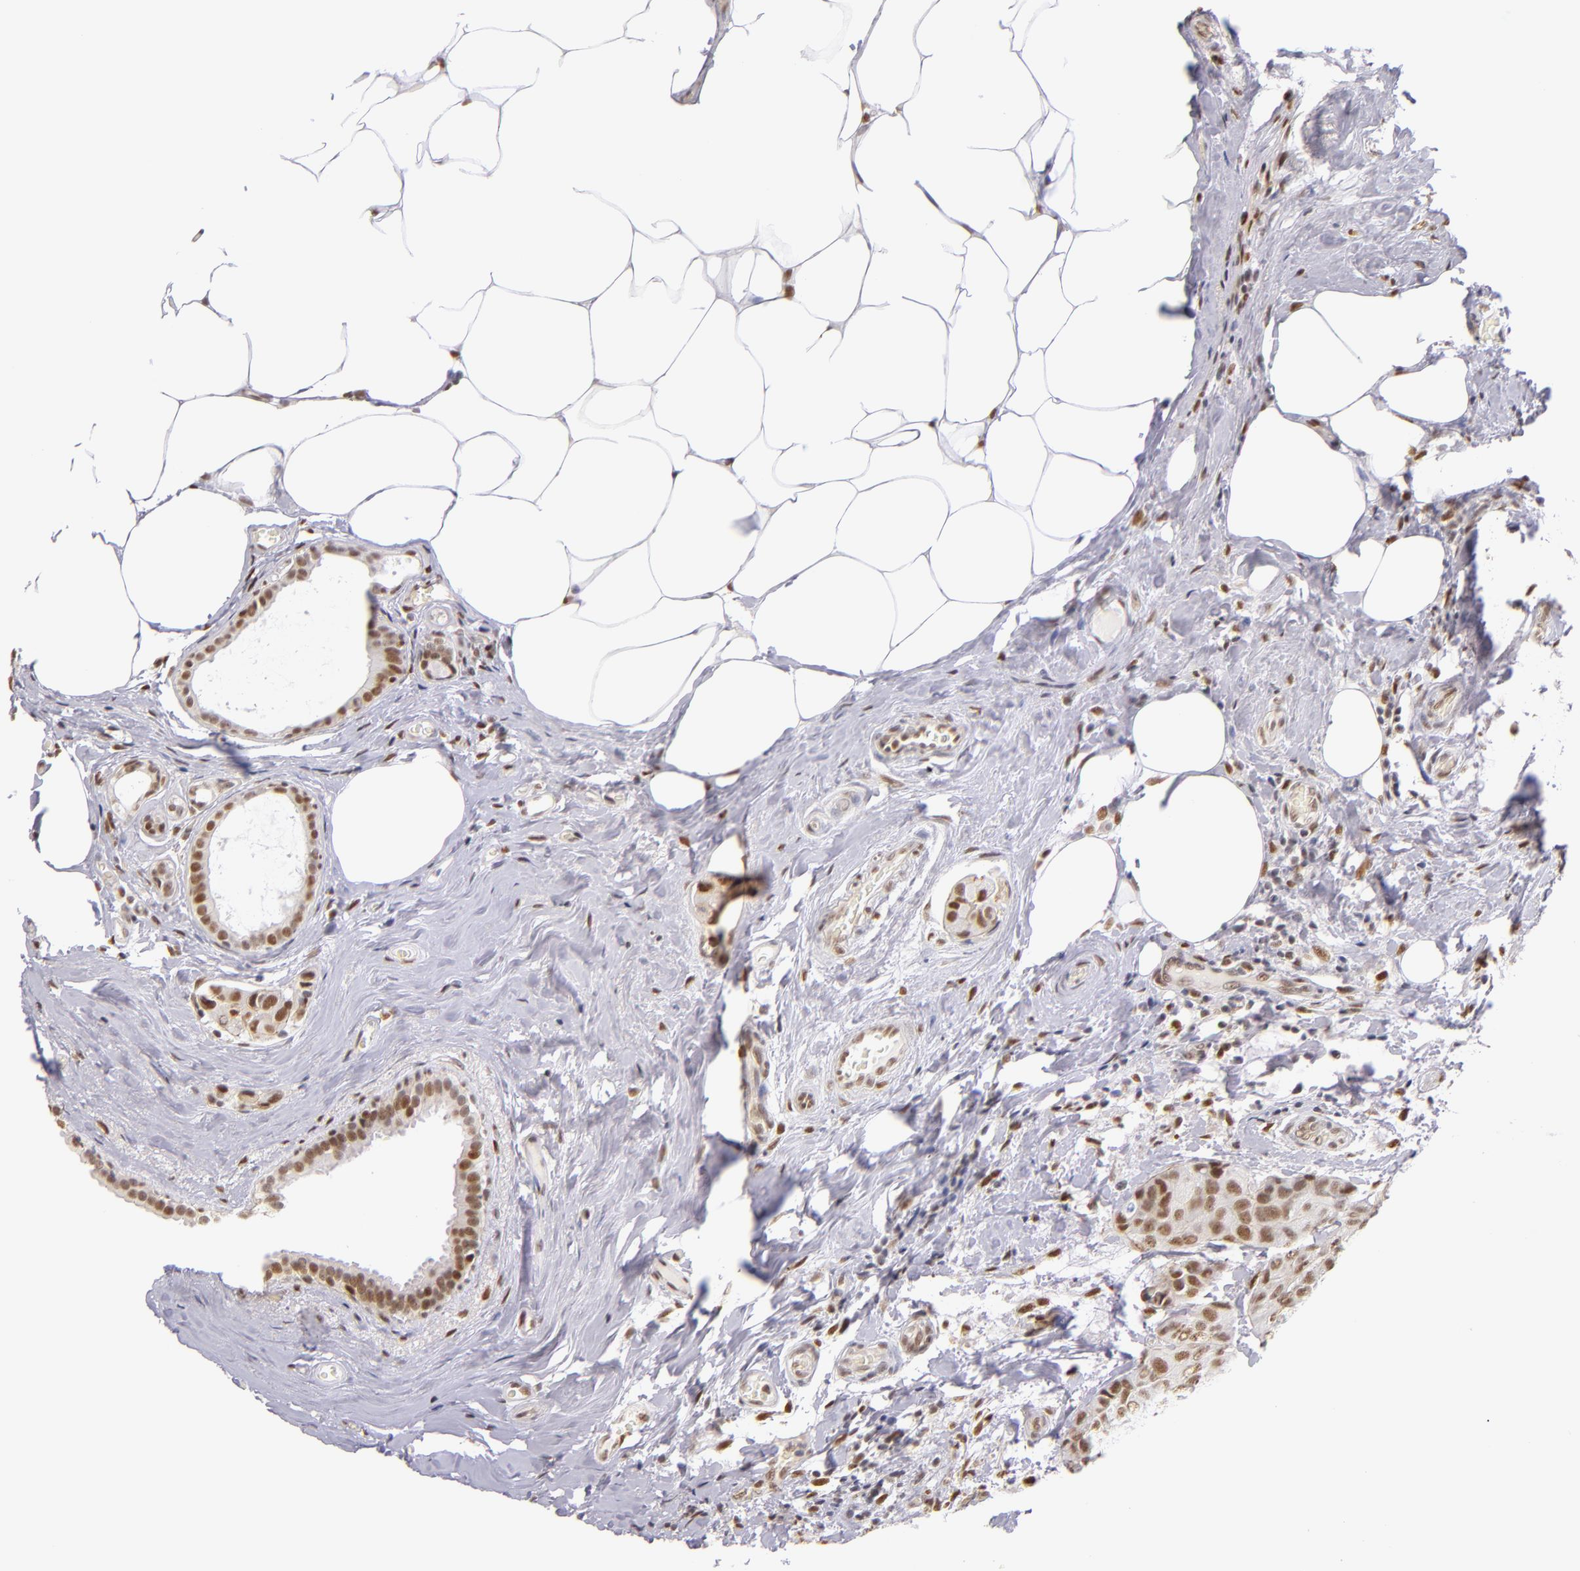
{"staining": {"intensity": "moderate", "quantity": ">75%", "location": "nuclear"}, "tissue": "breast cancer", "cell_type": "Tumor cells", "image_type": "cancer", "snomed": [{"axis": "morphology", "description": "Duct carcinoma"}, {"axis": "topography", "description": "Breast"}], "caption": "Immunohistochemistry (IHC) staining of invasive ductal carcinoma (breast), which displays medium levels of moderate nuclear staining in about >75% of tumor cells indicating moderate nuclear protein expression. The staining was performed using DAB (3,3'-diaminobenzidine) (brown) for protein detection and nuclei were counterstained in hematoxylin (blue).", "gene": "NCOR2", "patient": {"sex": "female", "age": 68}}